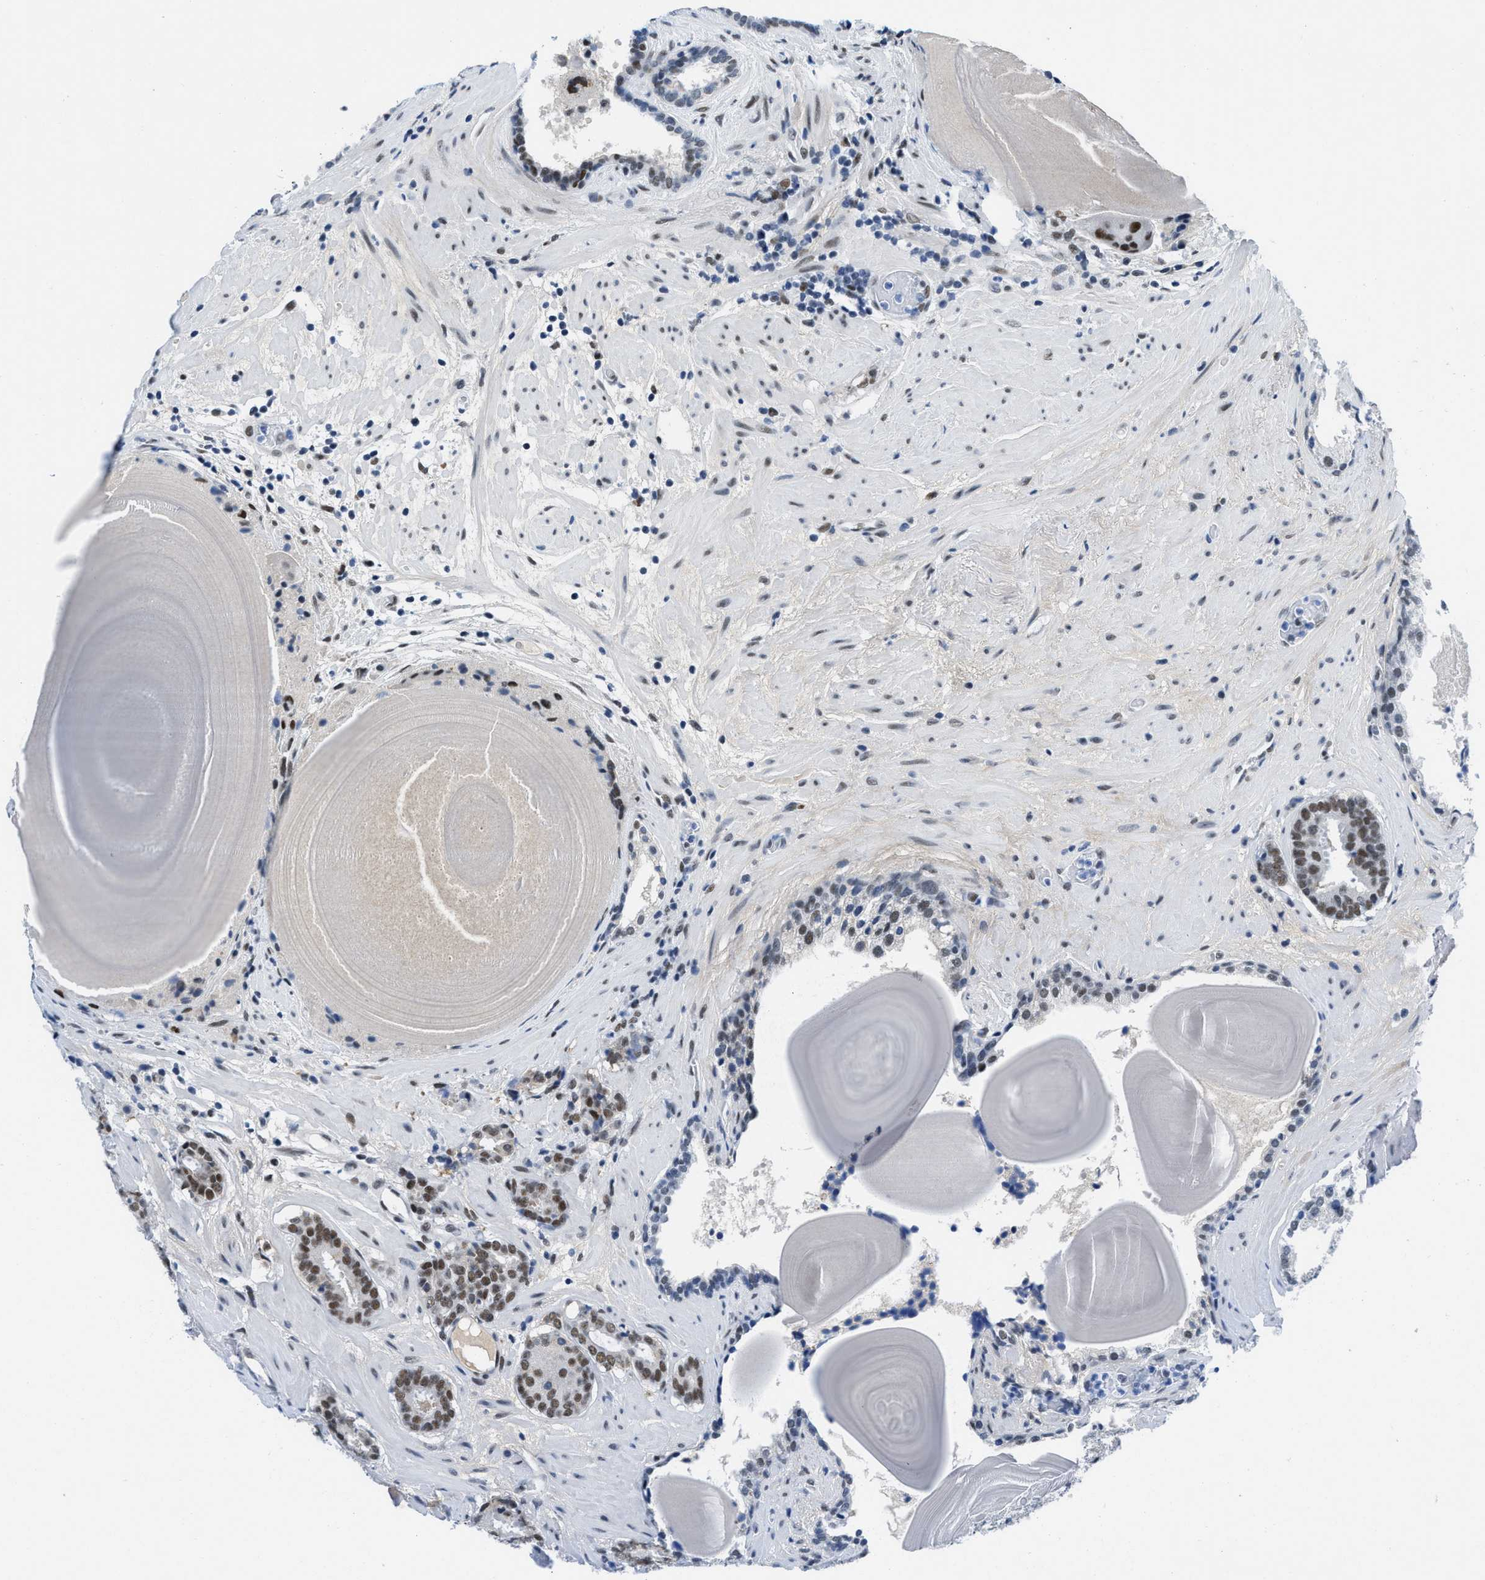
{"staining": {"intensity": "moderate", "quantity": ">75%", "location": "nuclear"}, "tissue": "prostate cancer", "cell_type": "Tumor cells", "image_type": "cancer", "snomed": [{"axis": "morphology", "description": "Adenocarcinoma, Low grade"}, {"axis": "topography", "description": "Prostate"}], "caption": "Moderate nuclear expression for a protein is appreciated in approximately >75% of tumor cells of adenocarcinoma (low-grade) (prostate) using immunohistochemistry.", "gene": "SMARCAD1", "patient": {"sex": "male", "age": 69}}